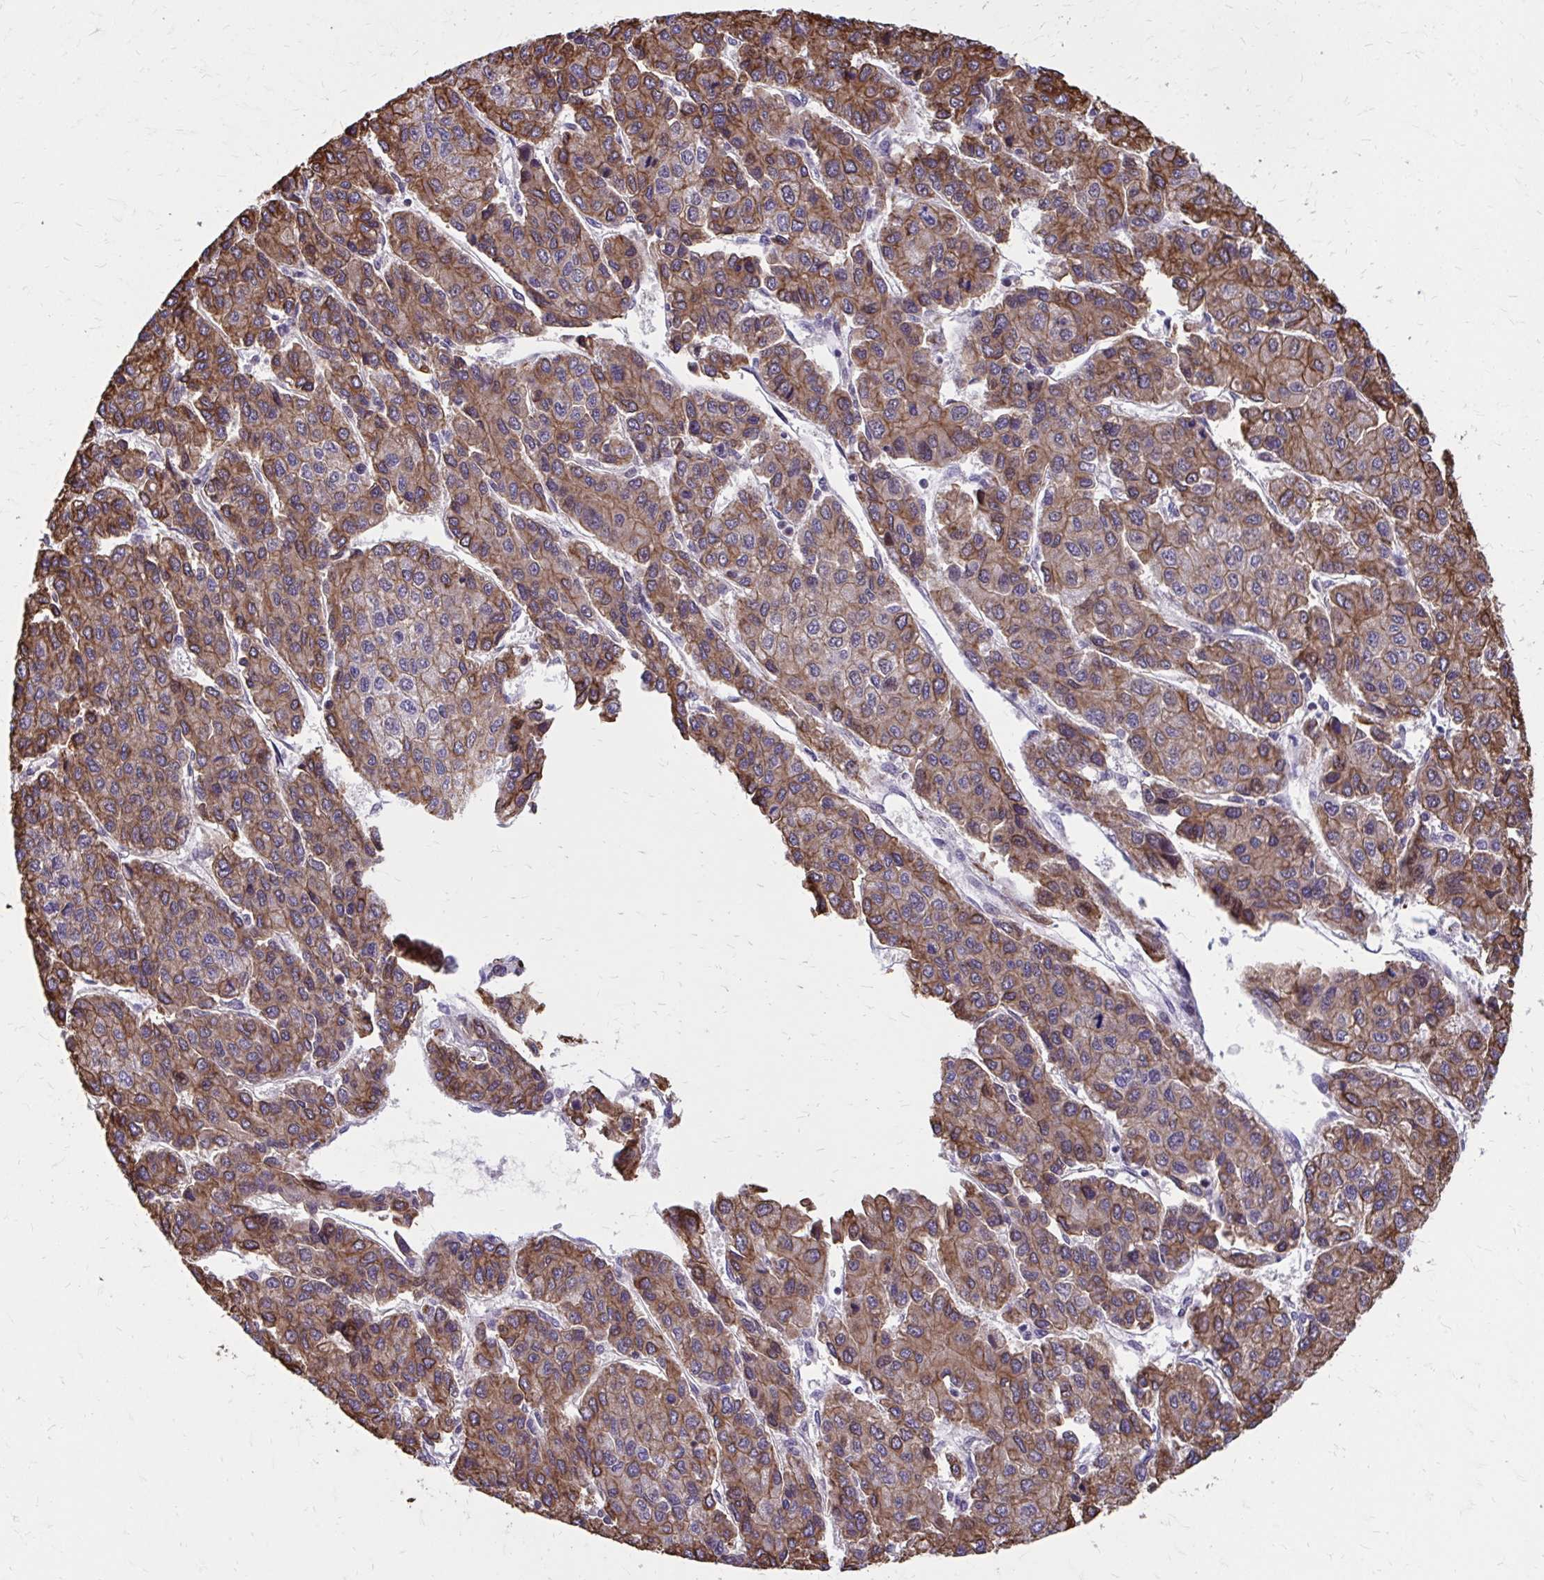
{"staining": {"intensity": "moderate", "quantity": ">75%", "location": "cytoplasmic/membranous"}, "tissue": "liver cancer", "cell_type": "Tumor cells", "image_type": "cancer", "snomed": [{"axis": "morphology", "description": "Carcinoma, Hepatocellular, NOS"}, {"axis": "topography", "description": "Liver"}], "caption": "A brown stain highlights moderate cytoplasmic/membranous staining of a protein in liver cancer tumor cells. (DAB (3,3'-diaminobenzidine) IHC, brown staining for protein, blue staining for nuclei).", "gene": "ANKRD30B", "patient": {"sex": "female", "age": 66}}